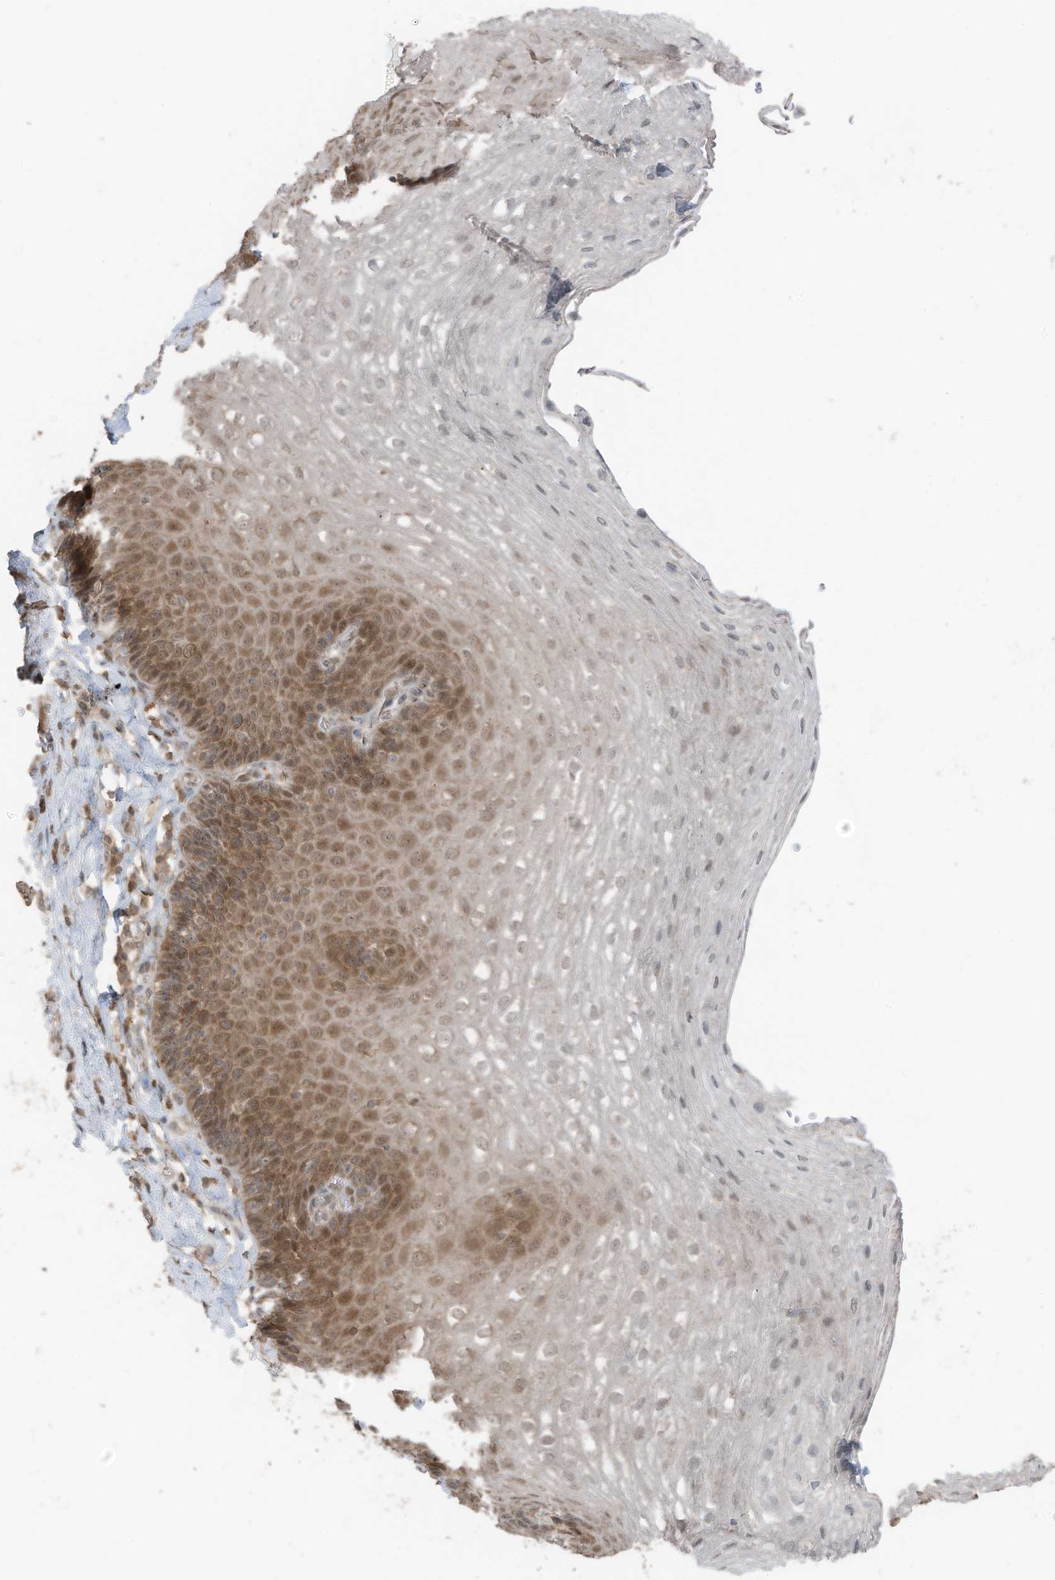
{"staining": {"intensity": "moderate", "quantity": "25%-75%", "location": "cytoplasmic/membranous,nuclear"}, "tissue": "esophagus", "cell_type": "Squamous epithelial cells", "image_type": "normal", "snomed": [{"axis": "morphology", "description": "Normal tissue, NOS"}, {"axis": "topography", "description": "Esophagus"}], "caption": "IHC (DAB) staining of benign human esophagus reveals moderate cytoplasmic/membranous,nuclear protein expression in about 25%-75% of squamous epithelial cells.", "gene": "TXNDC9", "patient": {"sex": "female", "age": 66}}